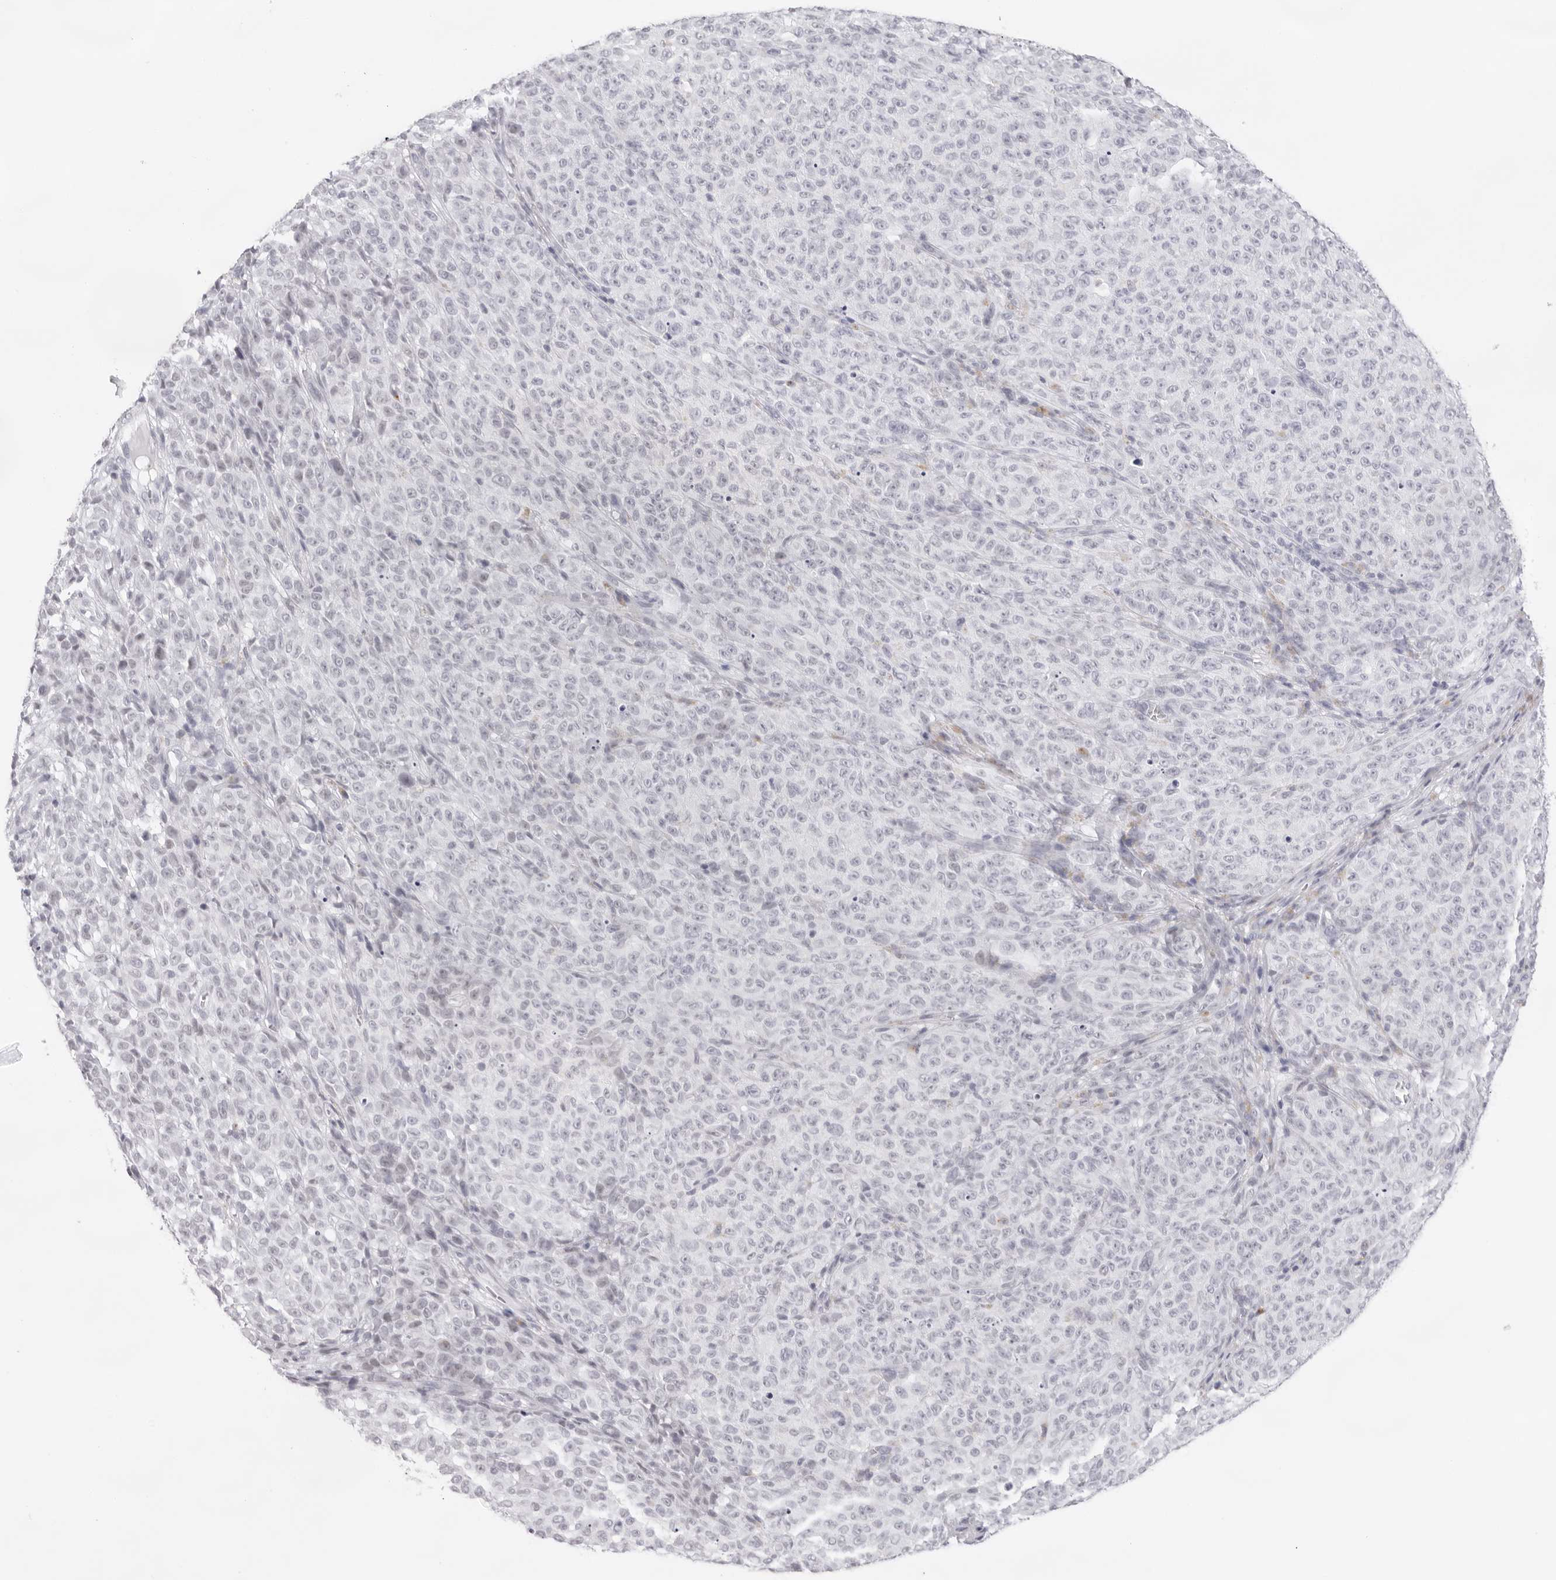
{"staining": {"intensity": "negative", "quantity": "none", "location": "none"}, "tissue": "melanoma", "cell_type": "Tumor cells", "image_type": "cancer", "snomed": [{"axis": "morphology", "description": "Malignant melanoma, NOS"}, {"axis": "topography", "description": "Skin"}], "caption": "Immunohistochemistry (IHC) of human melanoma reveals no staining in tumor cells.", "gene": "KLK12", "patient": {"sex": "female", "age": 82}}